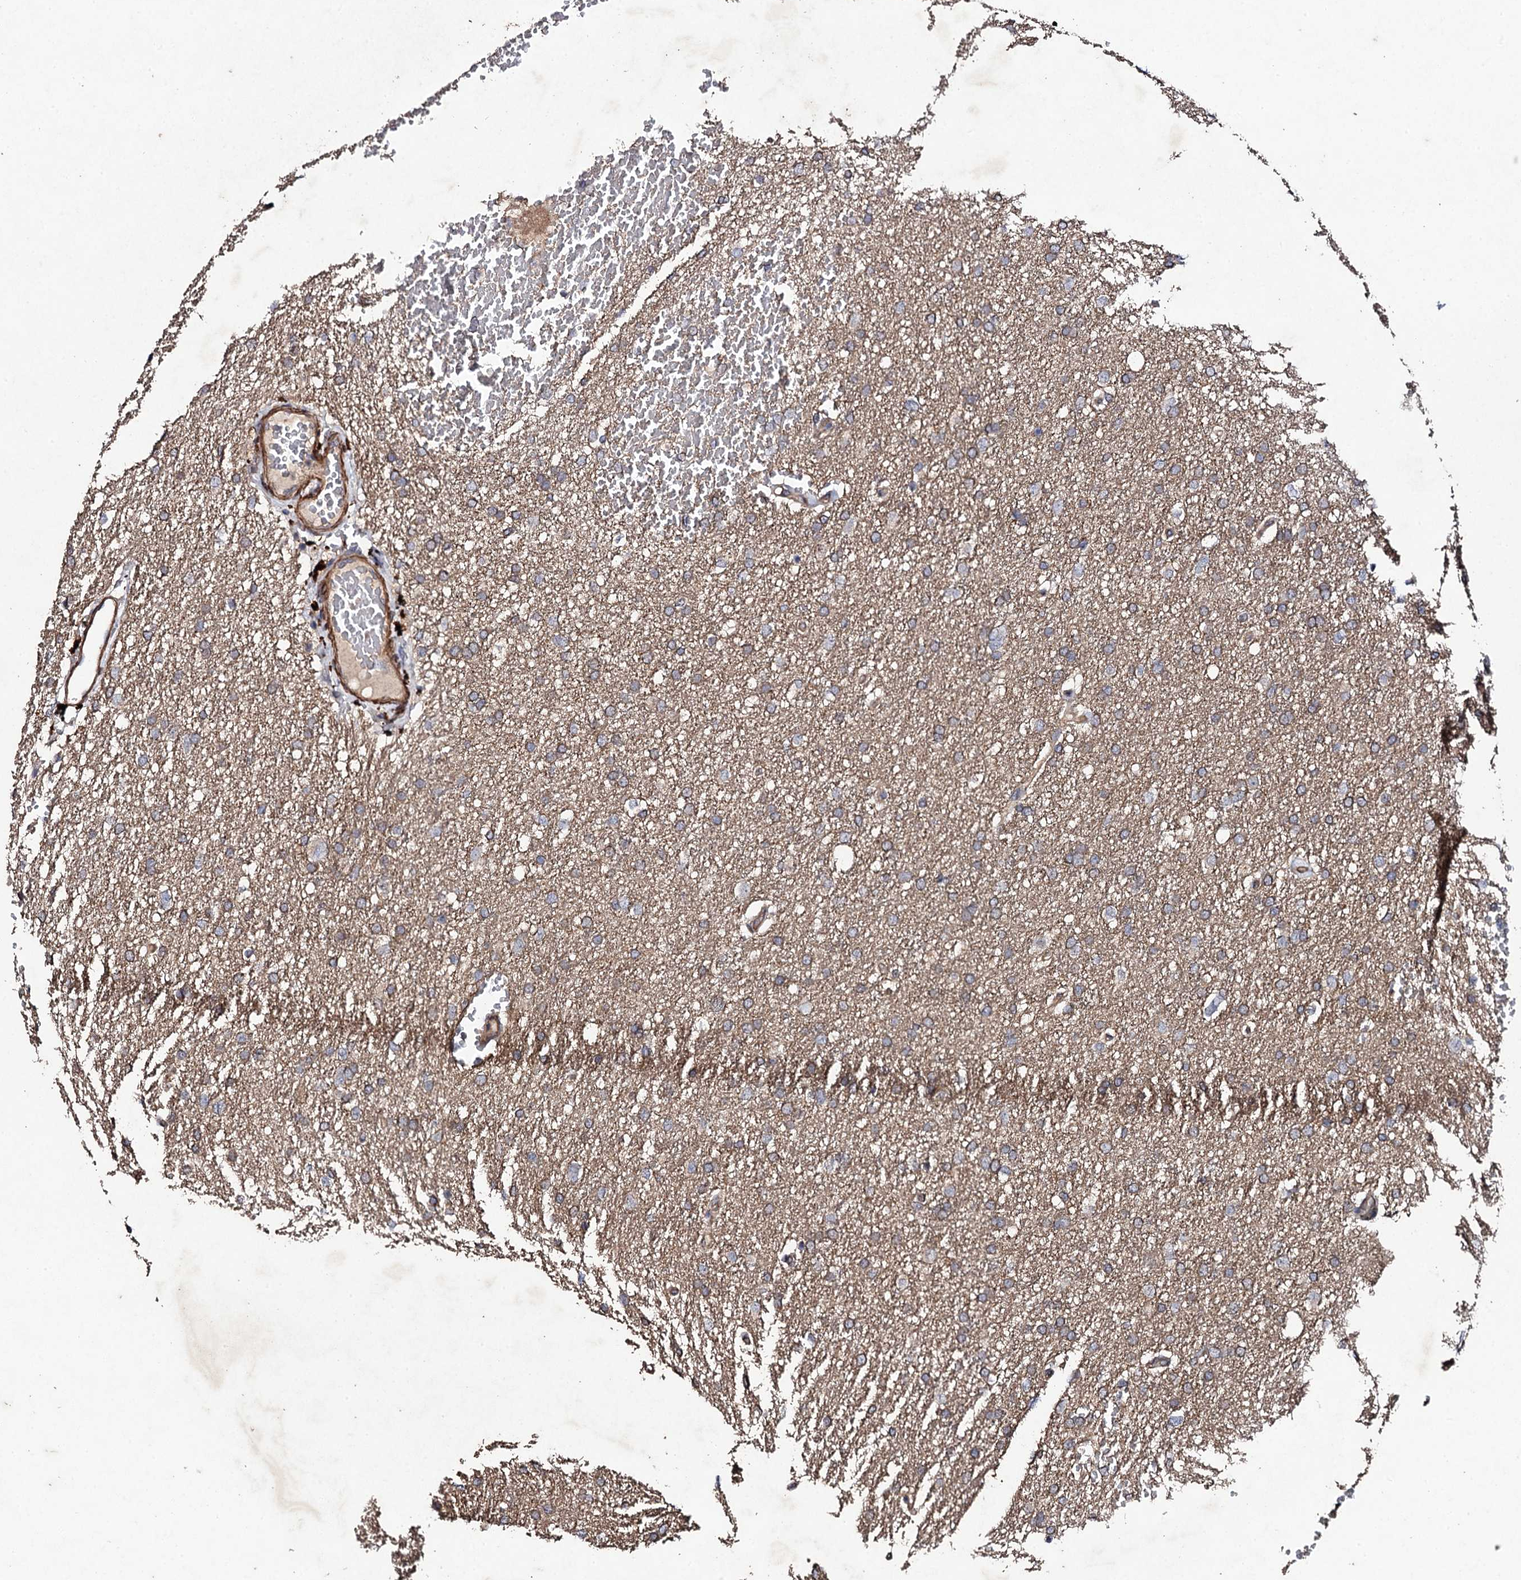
{"staining": {"intensity": "weak", "quantity": "25%-75%", "location": "cytoplasmic/membranous"}, "tissue": "glioma", "cell_type": "Tumor cells", "image_type": "cancer", "snomed": [{"axis": "morphology", "description": "Glioma, malignant, High grade"}, {"axis": "topography", "description": "Cerebral cortex"}], "caption": "A low amount of weak cytoplasmic/membranous staining is appreciated in about 25%-75% of tumor cells in malignant glioma (high-grade) tissue.", "gene": "MOCOS", "patient": {"sex": "female", "age": 36}}